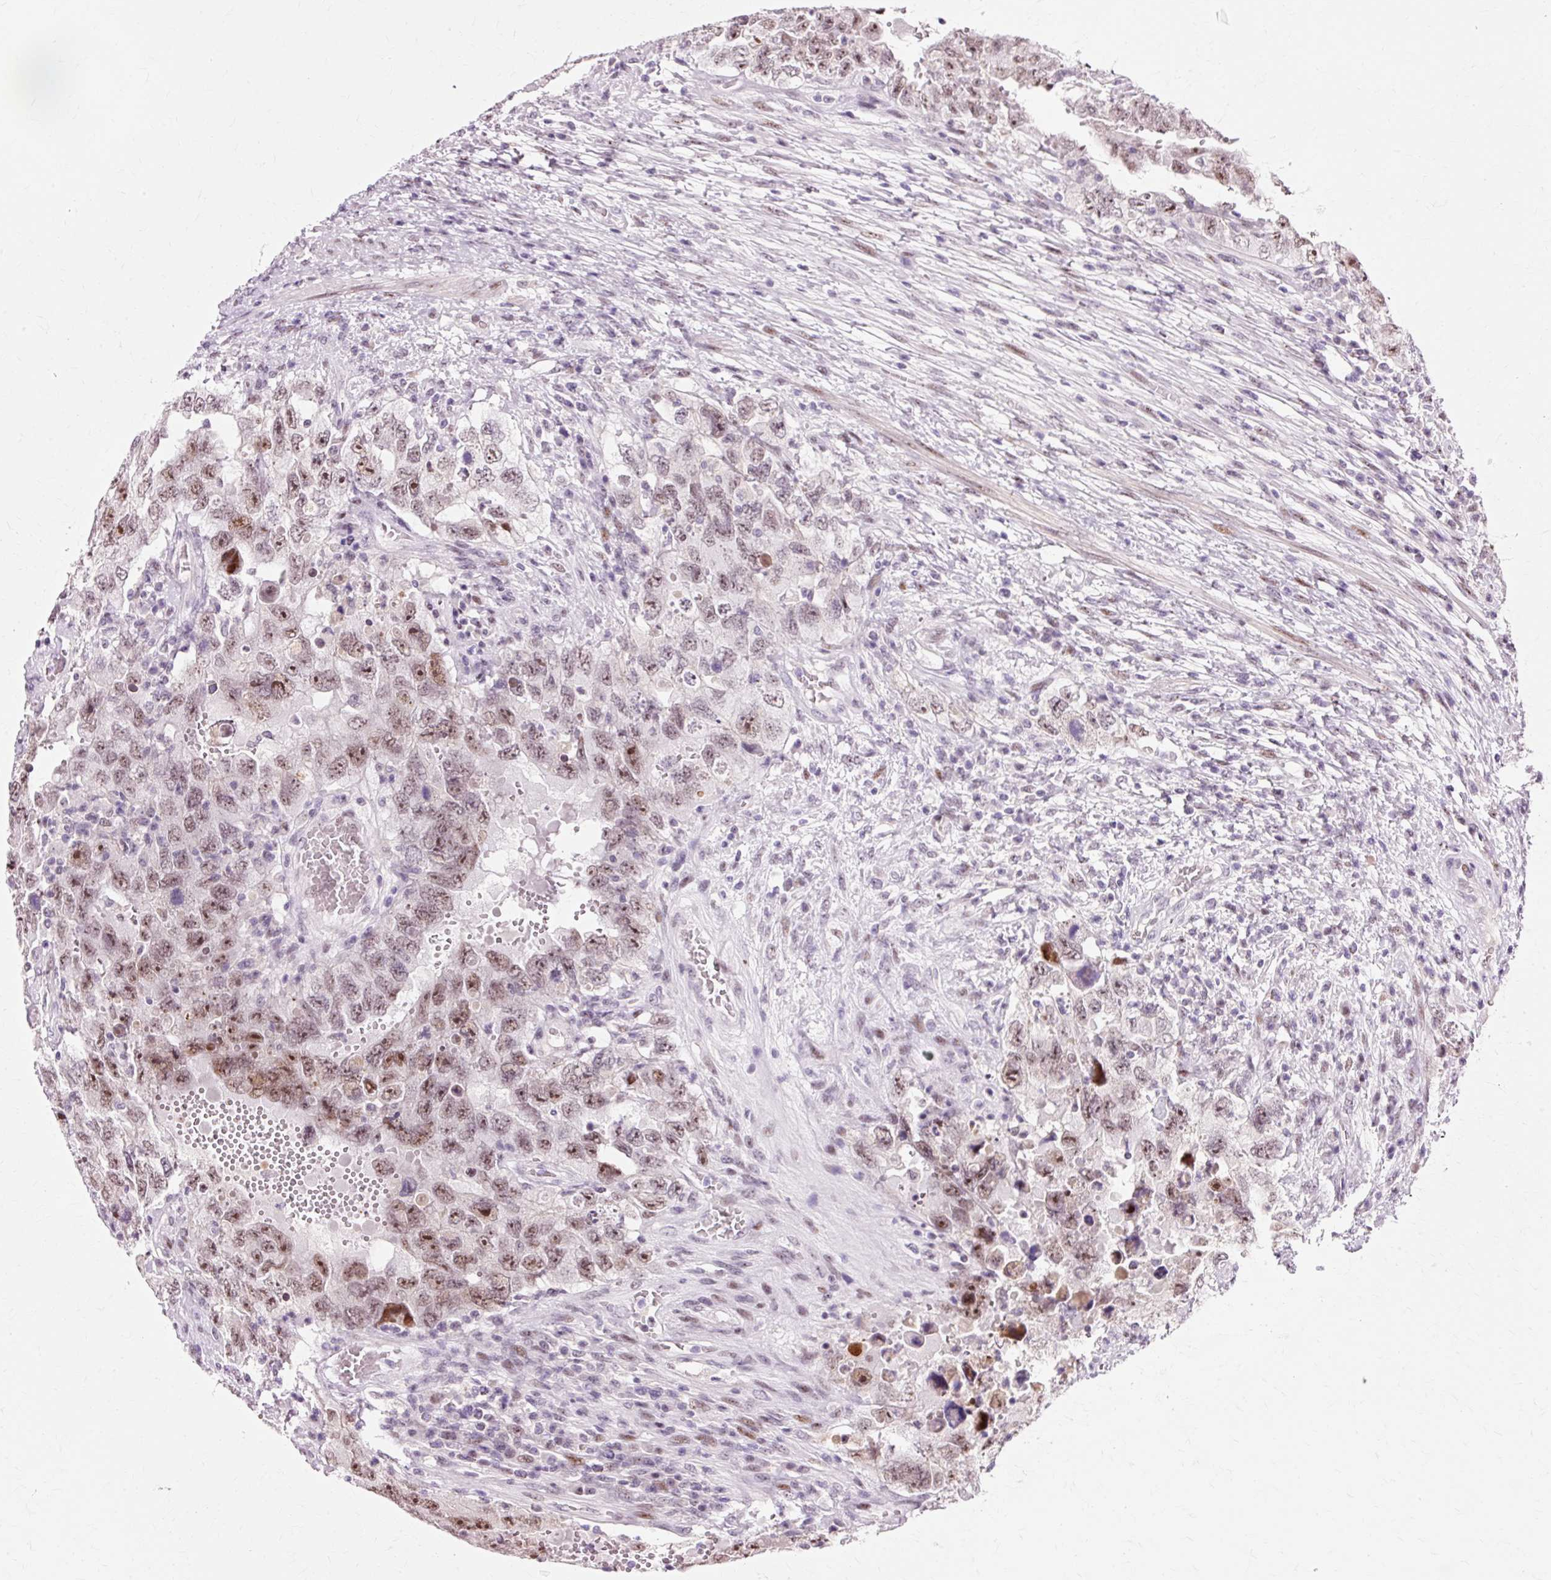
{"staining": {"intensity": "moderate", "quantity": "25%-75%", "location": "nuclear"}, "tissue": "testis cancer", "cell_type": "Tumor cells", "image_type": "cancer", "snomed": [{"axis": "morphology", "description": "Carcinoma, Embryonal, NOS"}, {"axis": "topography", "description": "Testis"}], "caption": "A brown stain labels moderate nuclear staining of a protein in testis cancer (embryonal carcinoma) tumor cells. Using DAB (3,3'-diaminobenzidine) (brown) and hematoxylin (blue) stains, captured at high magnification using brightfield microscopy.", "gene": "MACROD2", "patient": {"sex": "male", "age": 26}}